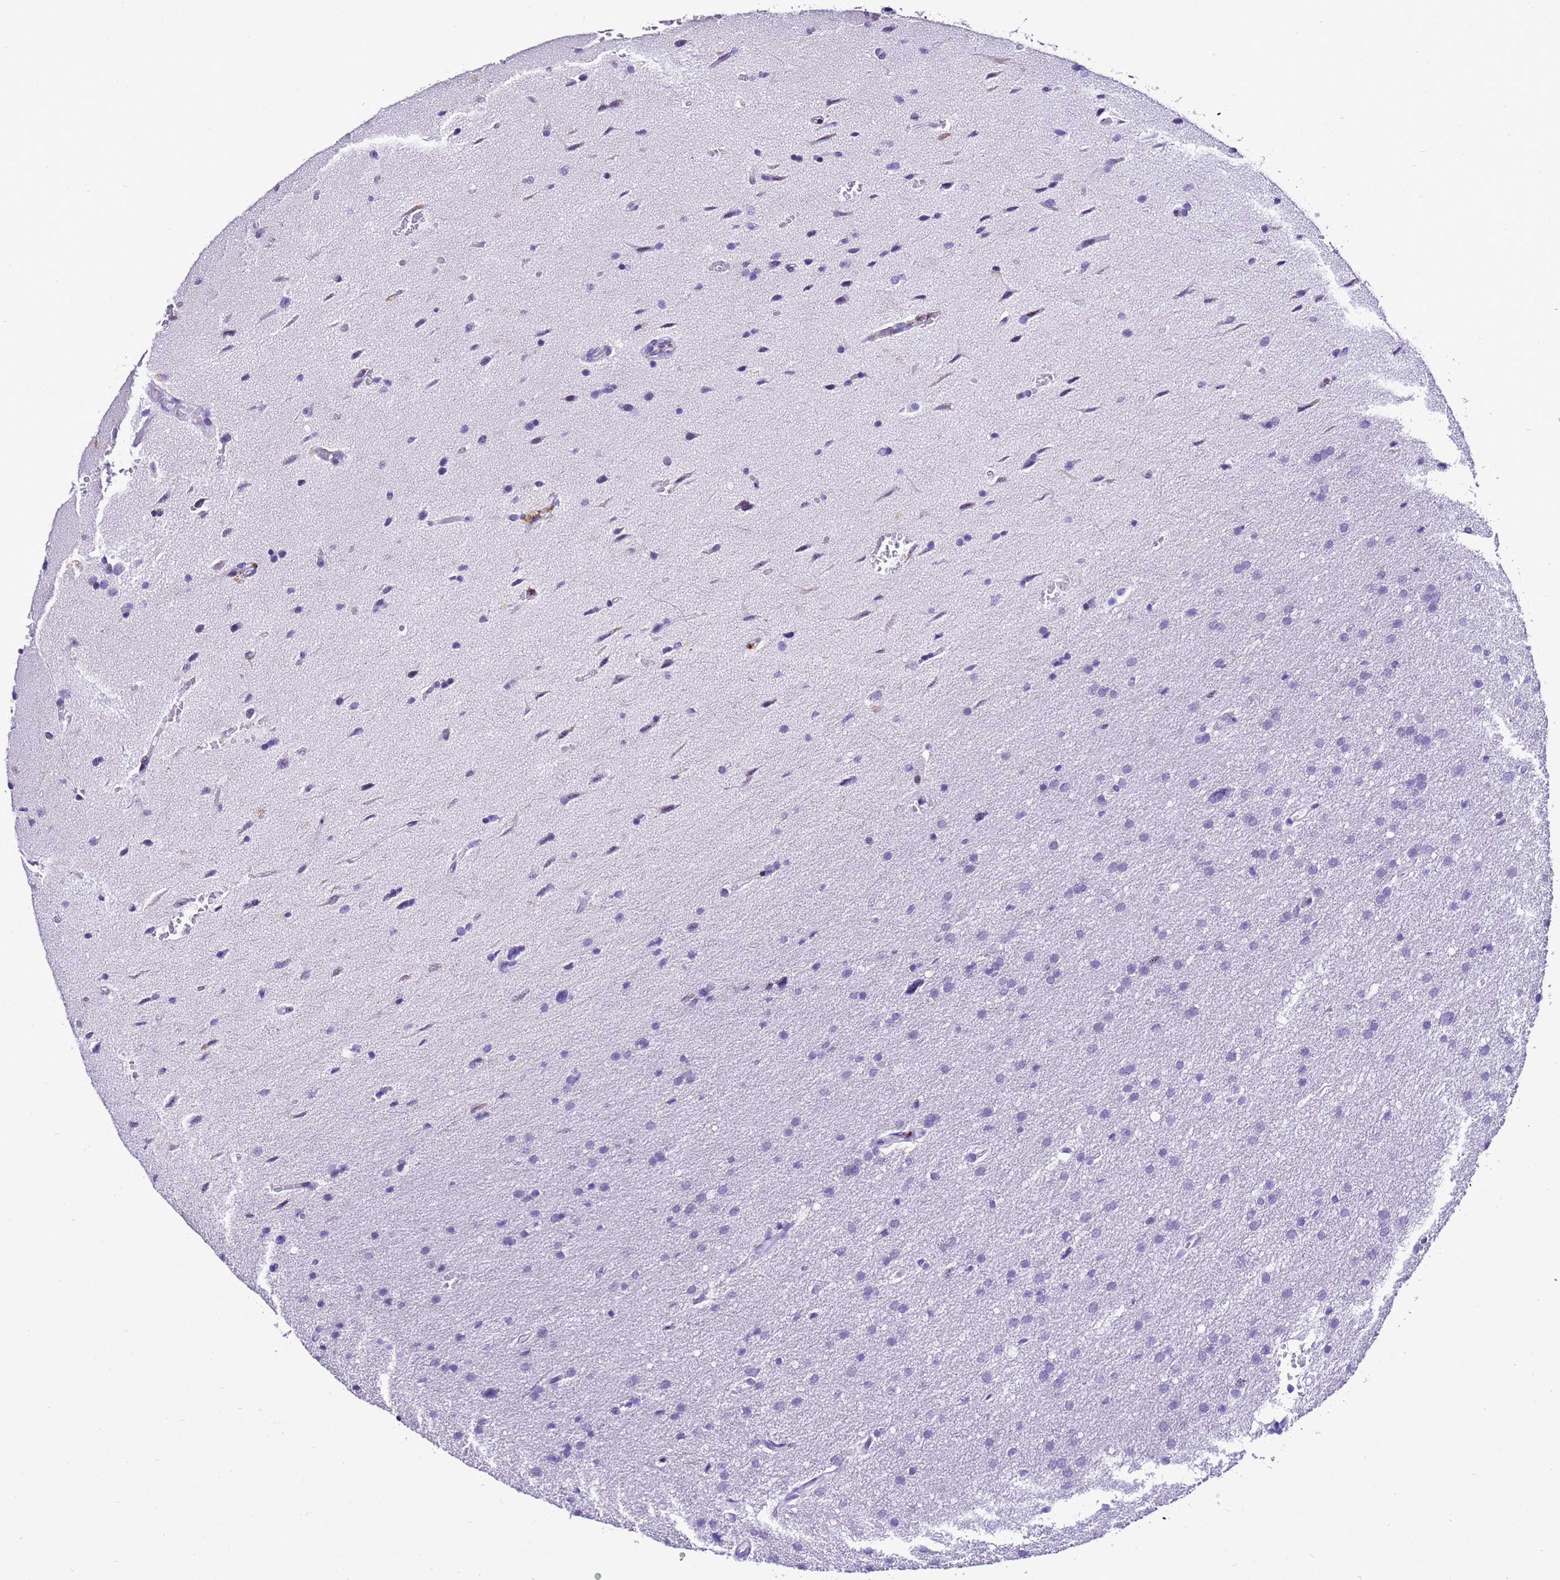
{"staining": {"intensity": "negative", "quantity": "none", "location": "none"}, "tissue": "glioma", "cell_type": "Tumor cells", "image_type": "cancer", "snomed": [{"axis": "morphology", "description": "Glioma, malignant, High grade"}, {"axis": "topography", "description": "Cerebral cortex"}], "caption": "The immunohistochemistry micrograph has no significant expression in tumor cells of malignant glioma (high-grade) tissue. Nuclei are stained in blue.", "gene": "ZNF417", "patient": {"sex": "female", "age": 36}}